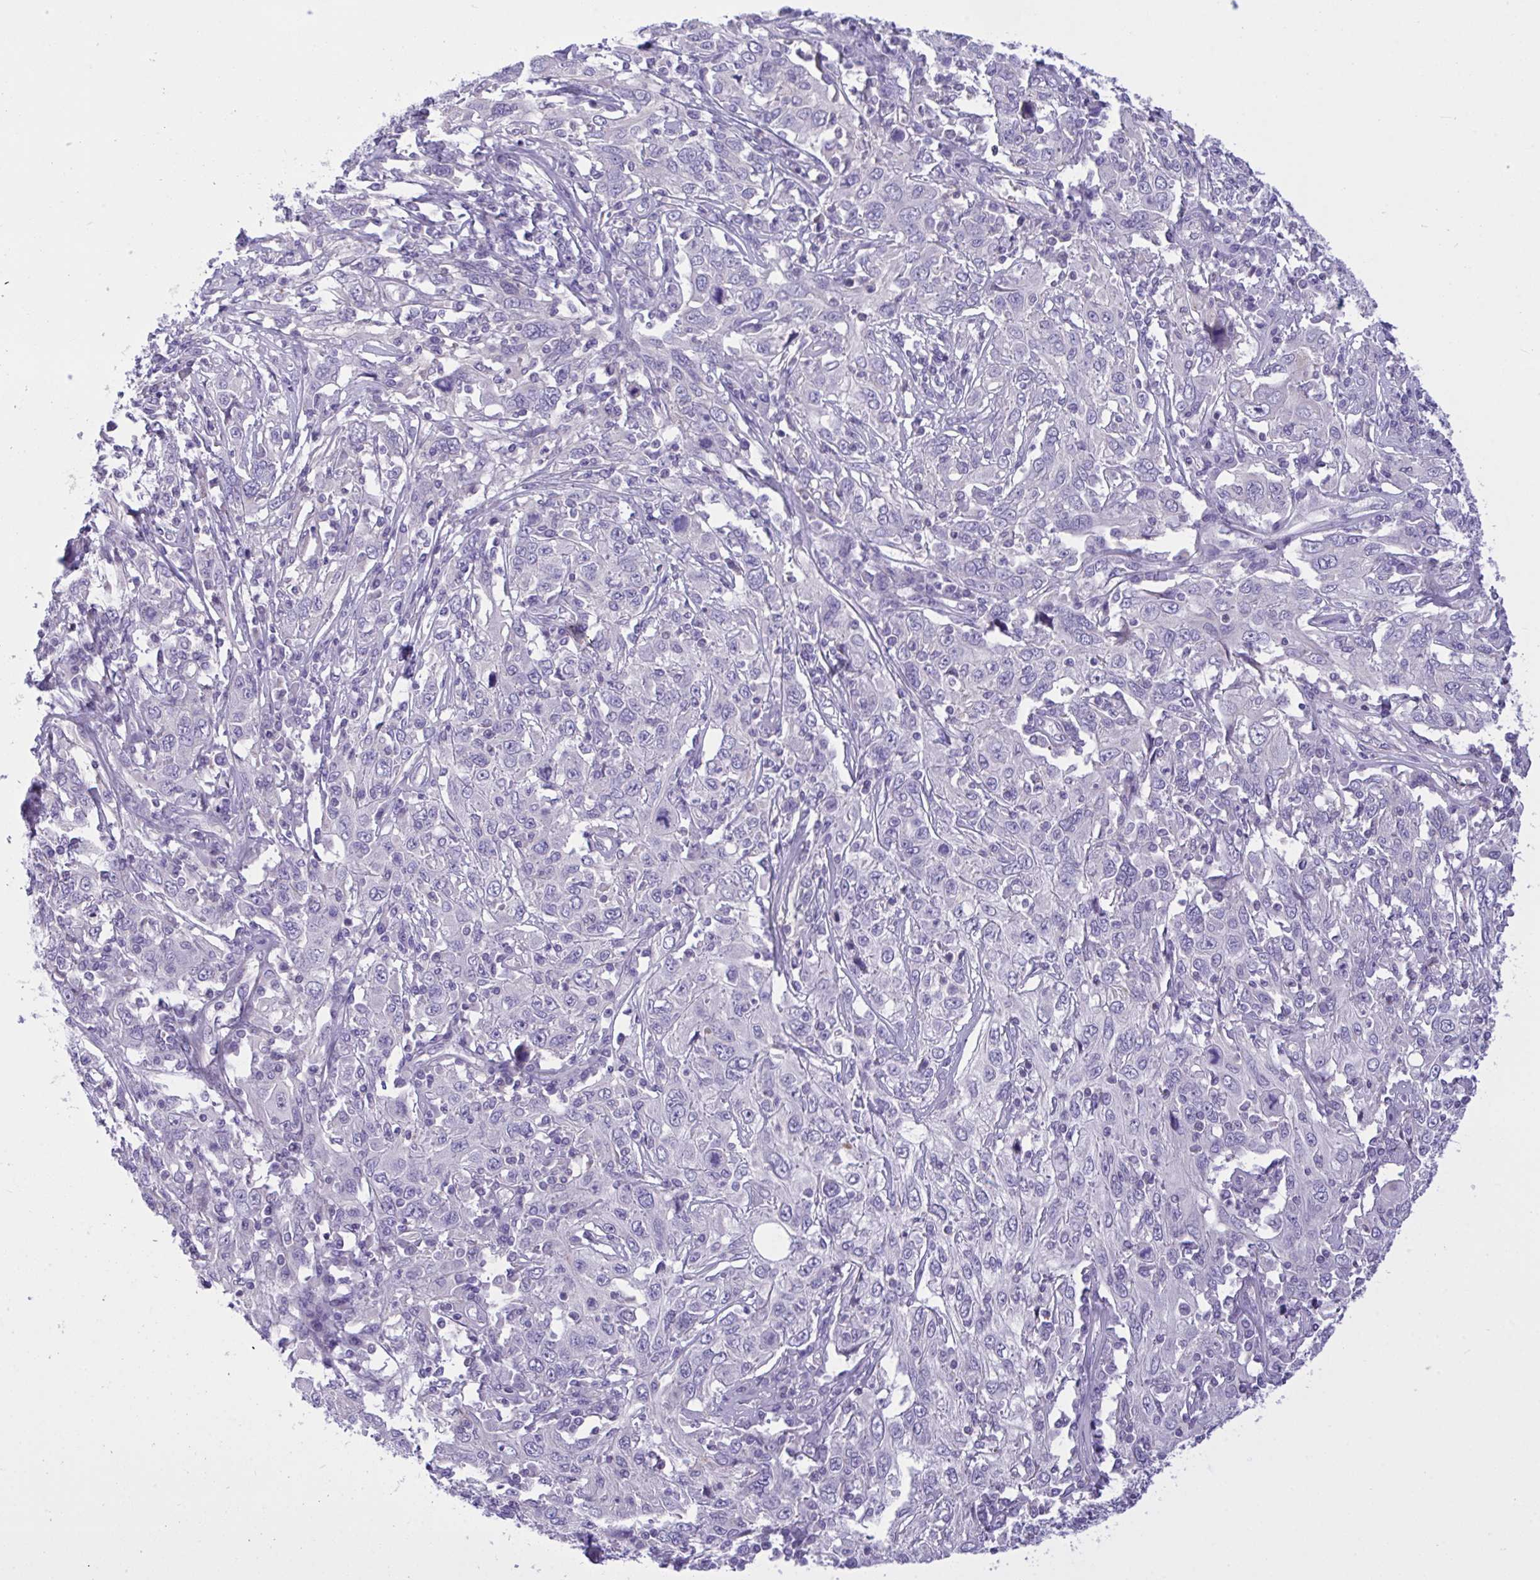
{"staining": {"intensity": "negative", "quantity": "none", "location": "none"}, "tissue": "cervical cancer", "cell_type": "Tumor cells", "image_type": "cancer", "snomed": [{"axis": "morphology", "description": "Squamous cell carcinoma, NOS"}, {"axis": "topography", "description": "Cervix"}], "caption": "Cervical cancer was stained to show a protein in brown. There is no significant staining in tumor cells. Nuclei are stained in blue.", "gene": "WDR97", "patient": {"sex": "female", "age": 46}}